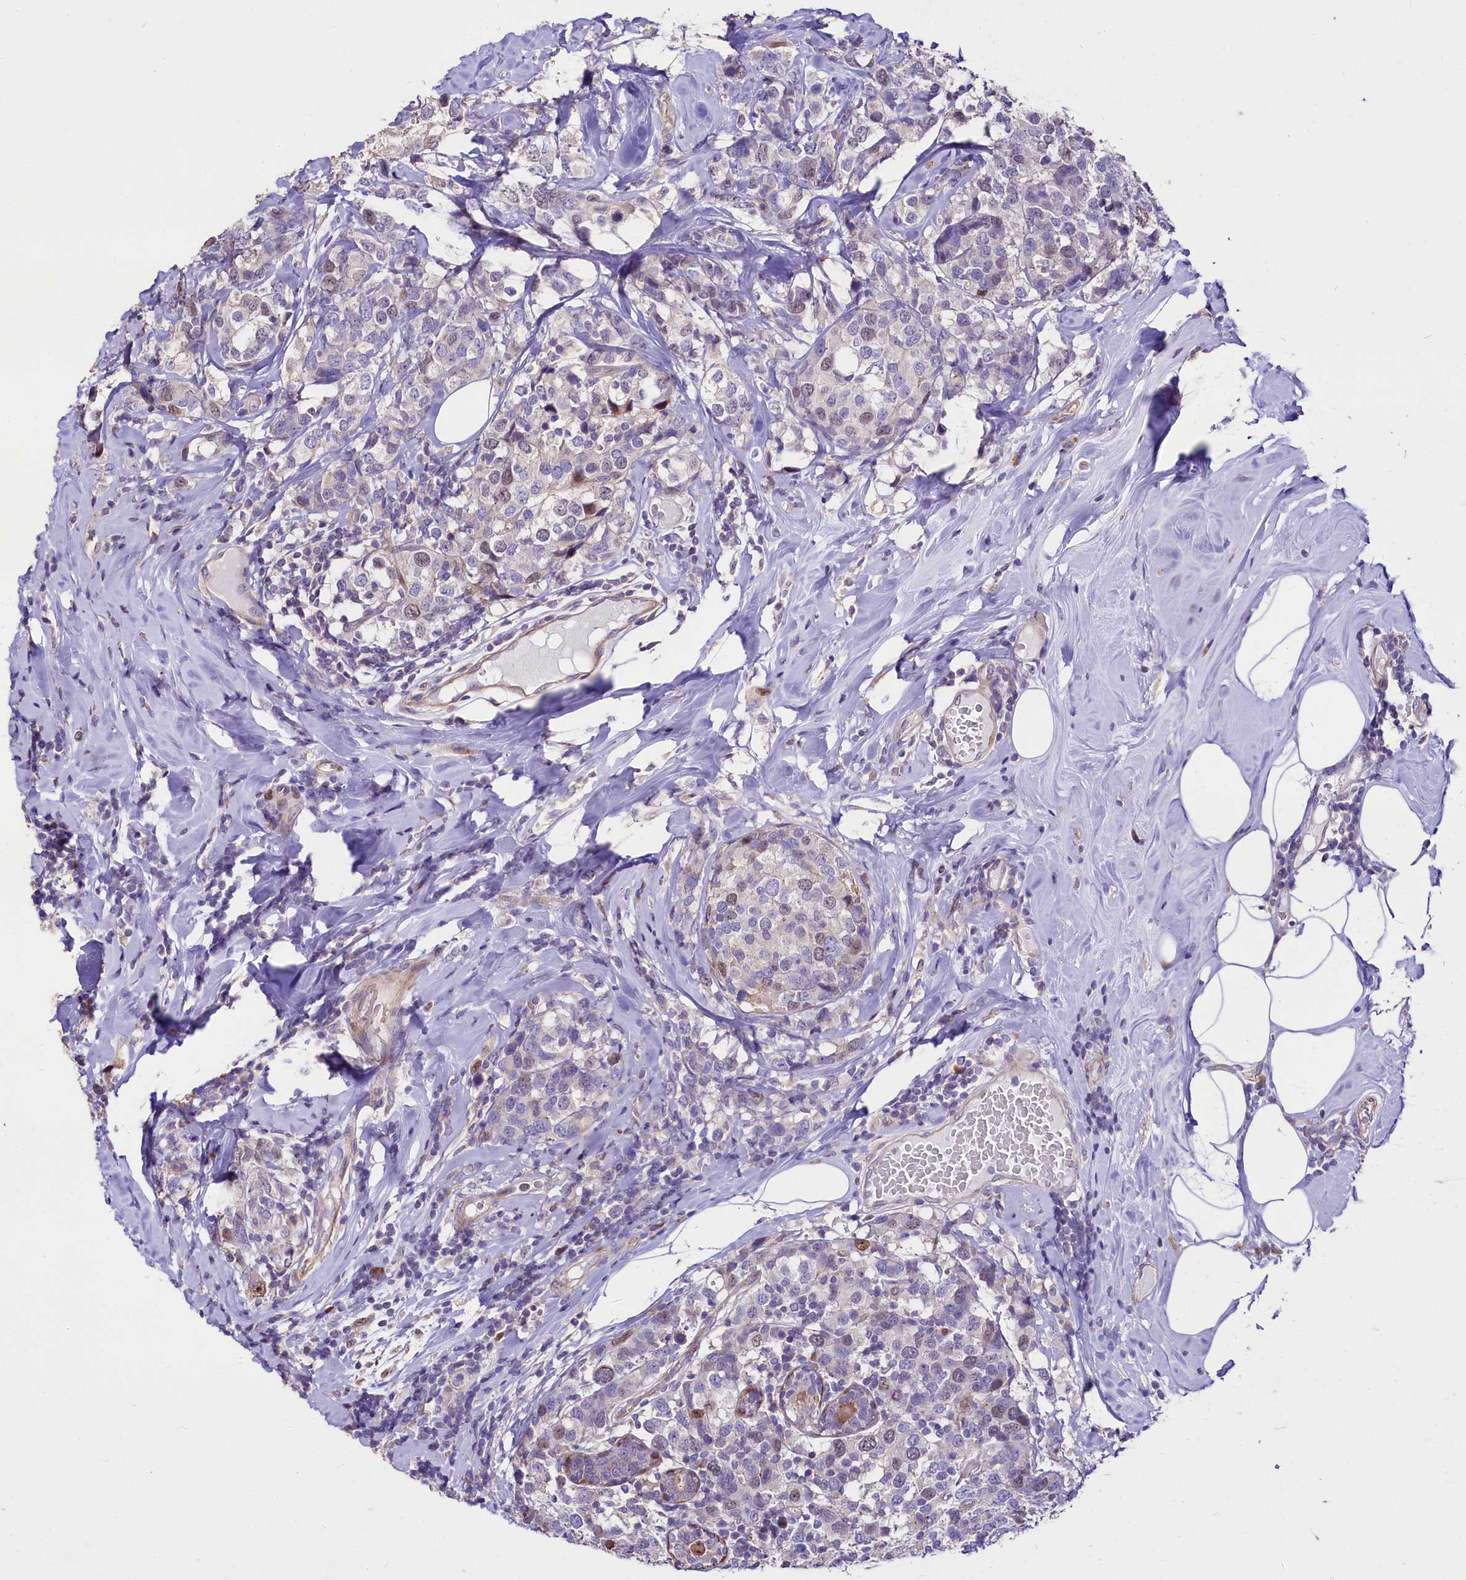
{"staining": {"intensity": "weak", "quantity": "<25%", "location": "nuclear"}, "tissue": "breast cancer", "cell_type": "Tumor cells", "image_type": "cancer", "snomed": [{"axis": "morphology", "description": "Lobular carcinoma"}, {"axis": "topography", "description": "Breast"}], "caption": "IHC of human breast cancer exhibits no positivity in tumor cells.", "gene": "WNT8A", "patient": {"sex": "female", "age": 59}}